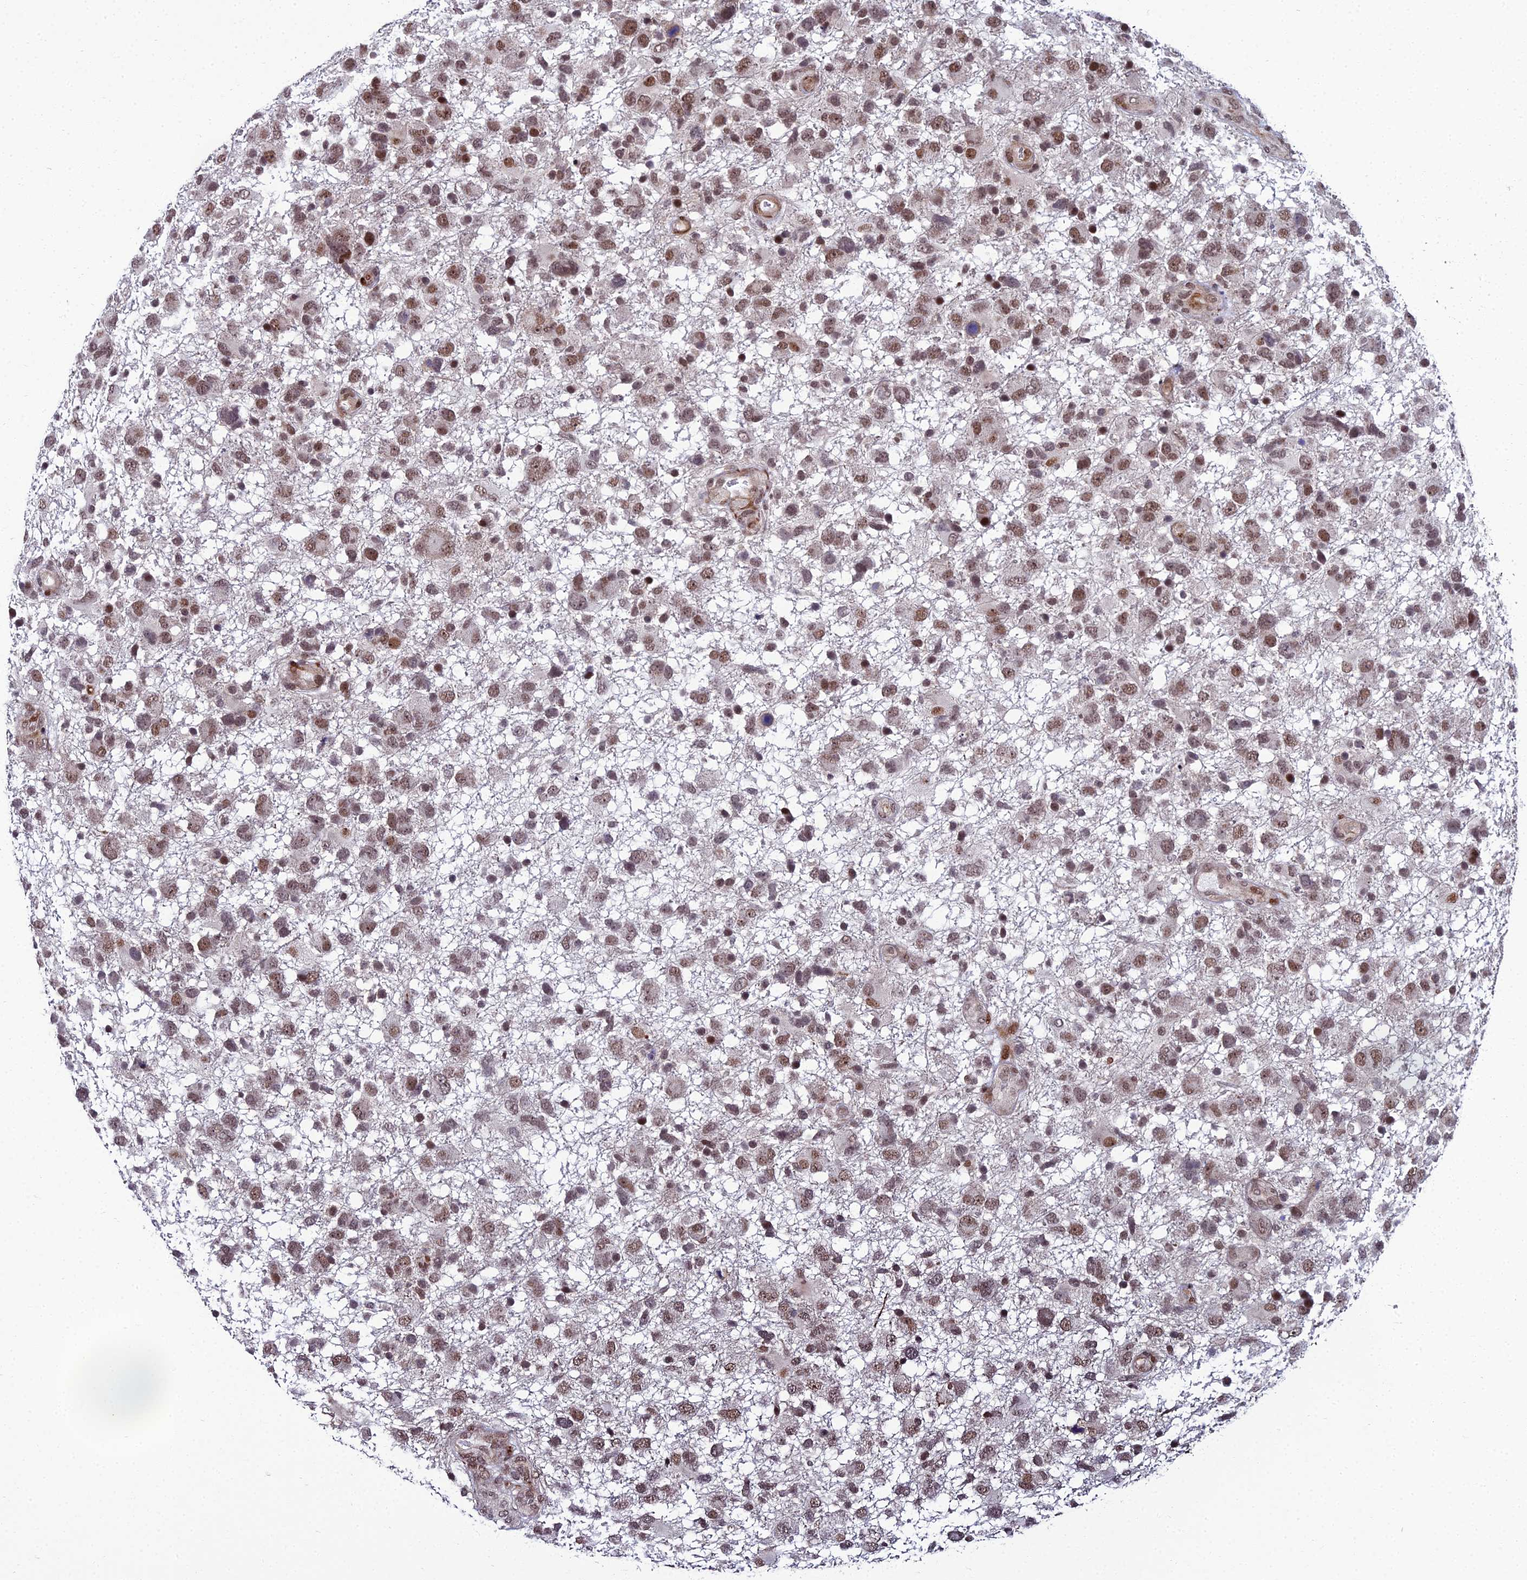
{"staining": {"intensity": "moderate", "quantity": ">75%", "location": "nuclear"}, "tissue": "glioma", "cell_type": "Tumor cells", "image_type": "cancer", "snomed": [{"axis": "morphology", "description": "Glioma, malignant, High grade"}, {"axis": "topography", "description": "Brain"}], "caption": "An immunohistochemistry (IHC) histopathology image of neoplastic tissue is shown. Protein staining in brown highlights moderate nuclear positivity in glioma within tumor cells.", "gene": "ZNF668", "patient": {"sex": "male", "age": 61}}